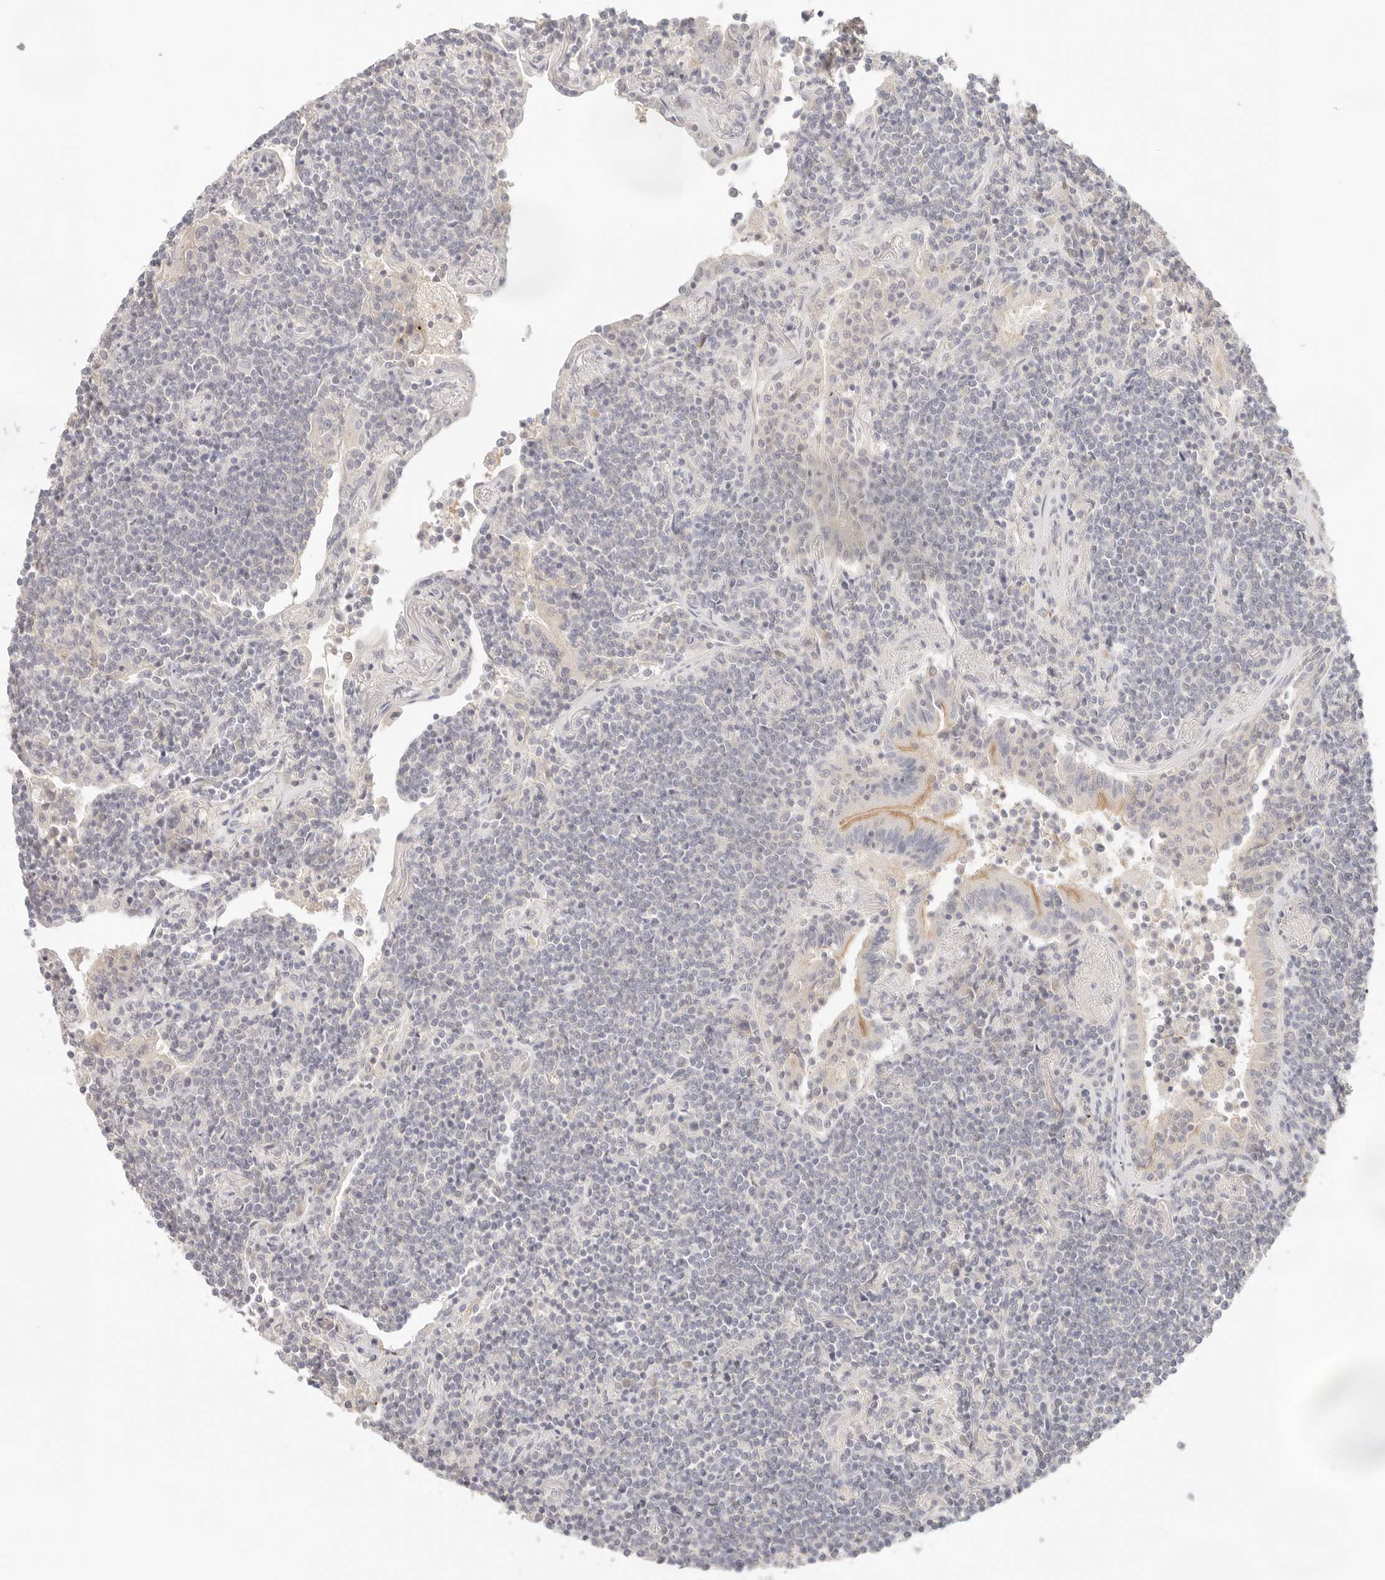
{"staining": {"intensity": "negative", "quantity": "none", "location": "none"}, "tissue": "lymphoma", "cell_type": "Tumor cells", "image_type": "cancer", "snomed": [{"axis": "morphology", "description": "Malignant lymphoma, non-Hodgkin's type, Low grade"}, {"axis": "topography", "description": "Lung"}], "caption": "Malignant lymphoma, non-Hodgkin's type (low-grade) stained for a protein using IHC reveals no positivity tumor cells.", "gene": "SPHK1", "patient": {"sex": "female", "age": 71}}